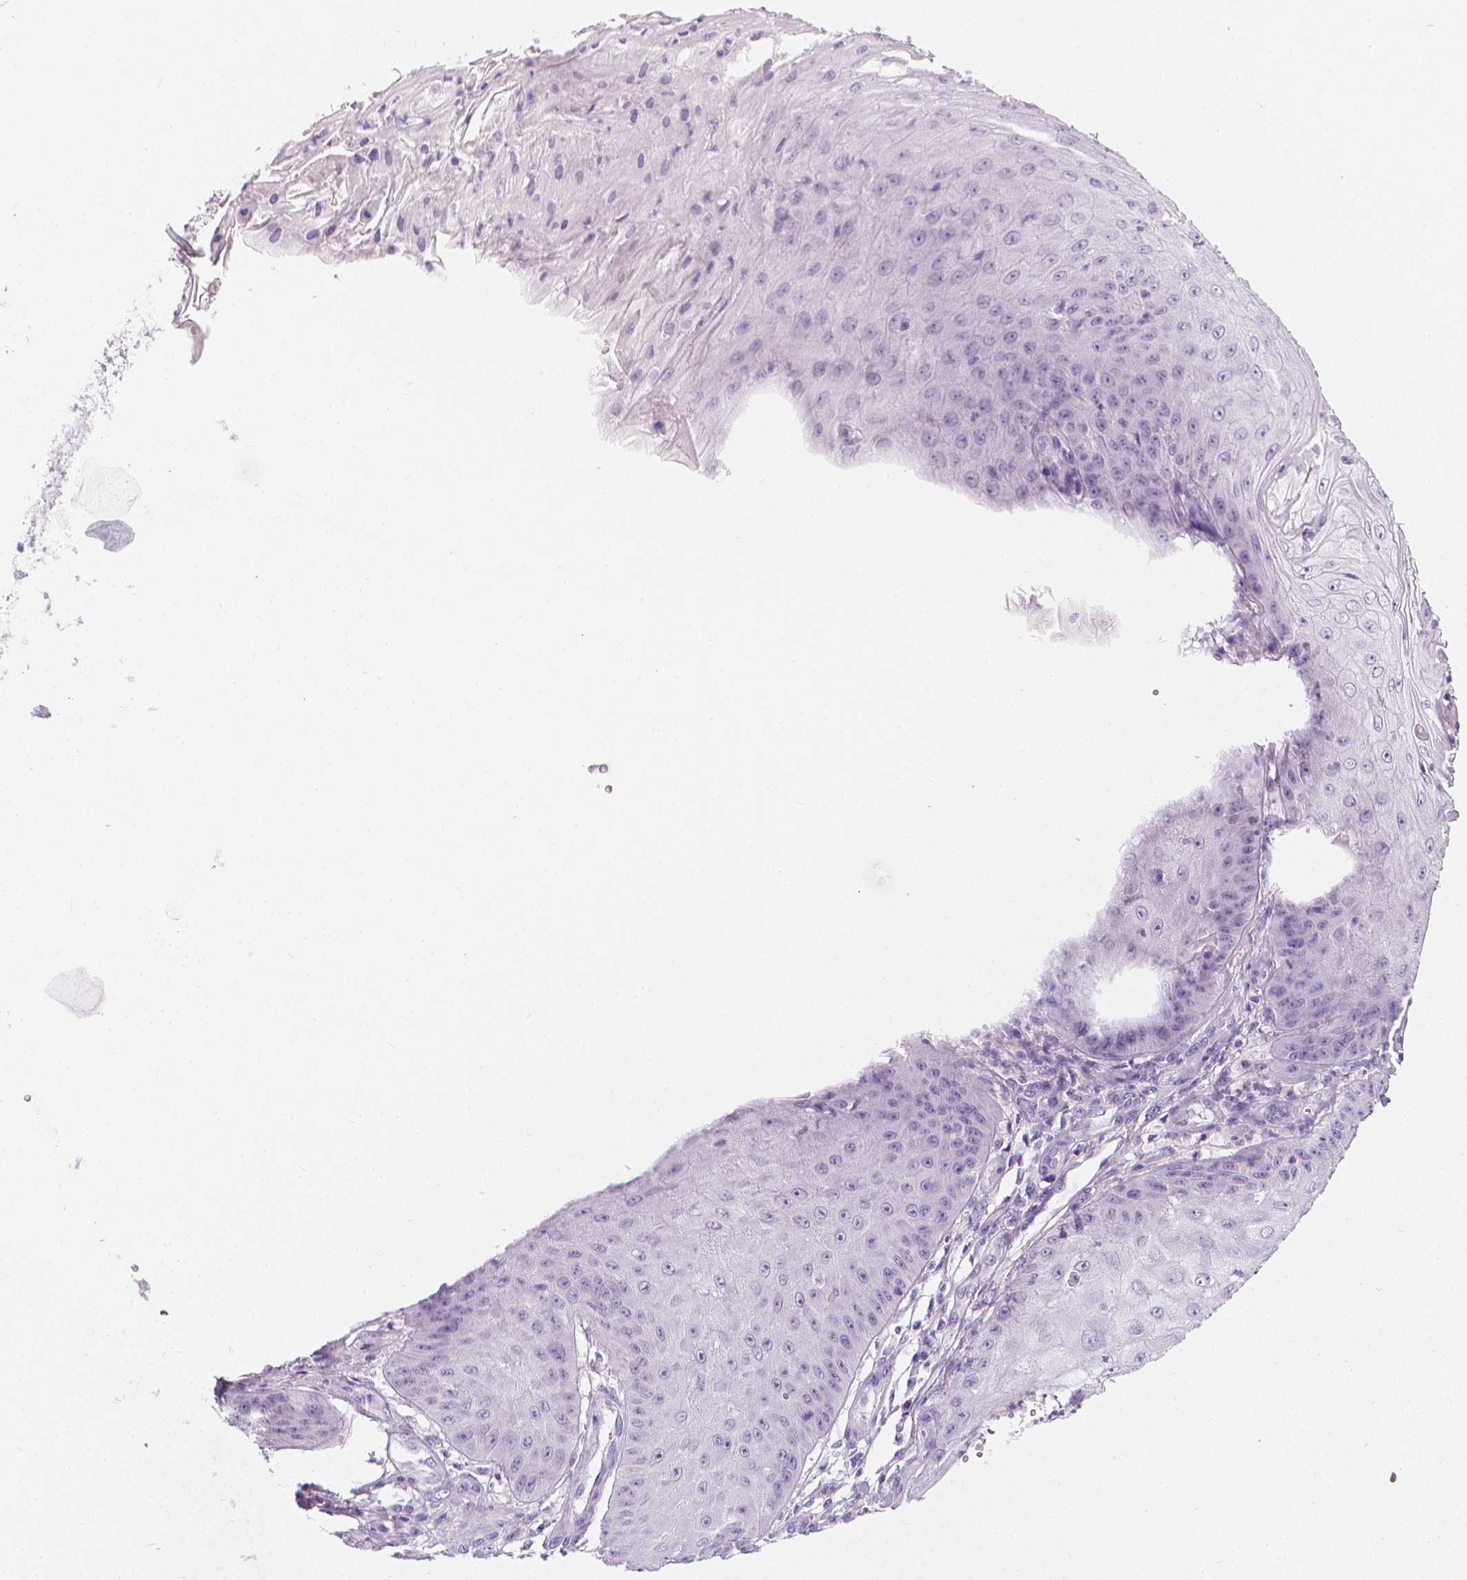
{"staining": {"intensity": "negative", "quantity": "none", "location": "none"}, "tissue": "skin cancer", "cell_type": "Tumor cells", "image_type": "cancer", "snomed": [{"axis": "morphology", "description": "Squamous cell carcinoma, NOS"}, {"axis": "topography", "description": "Skin"}], "caption": "Skin cancer (squamous cell carcinoma) was stained to show a protein in brown. There is no significant staining in tumor cells. (DAB (3,3'-diaminobenzidine) IHC, high magnification).", "gene": "DCAF8L1", "patient": {"sex": "male", "age": 70}}